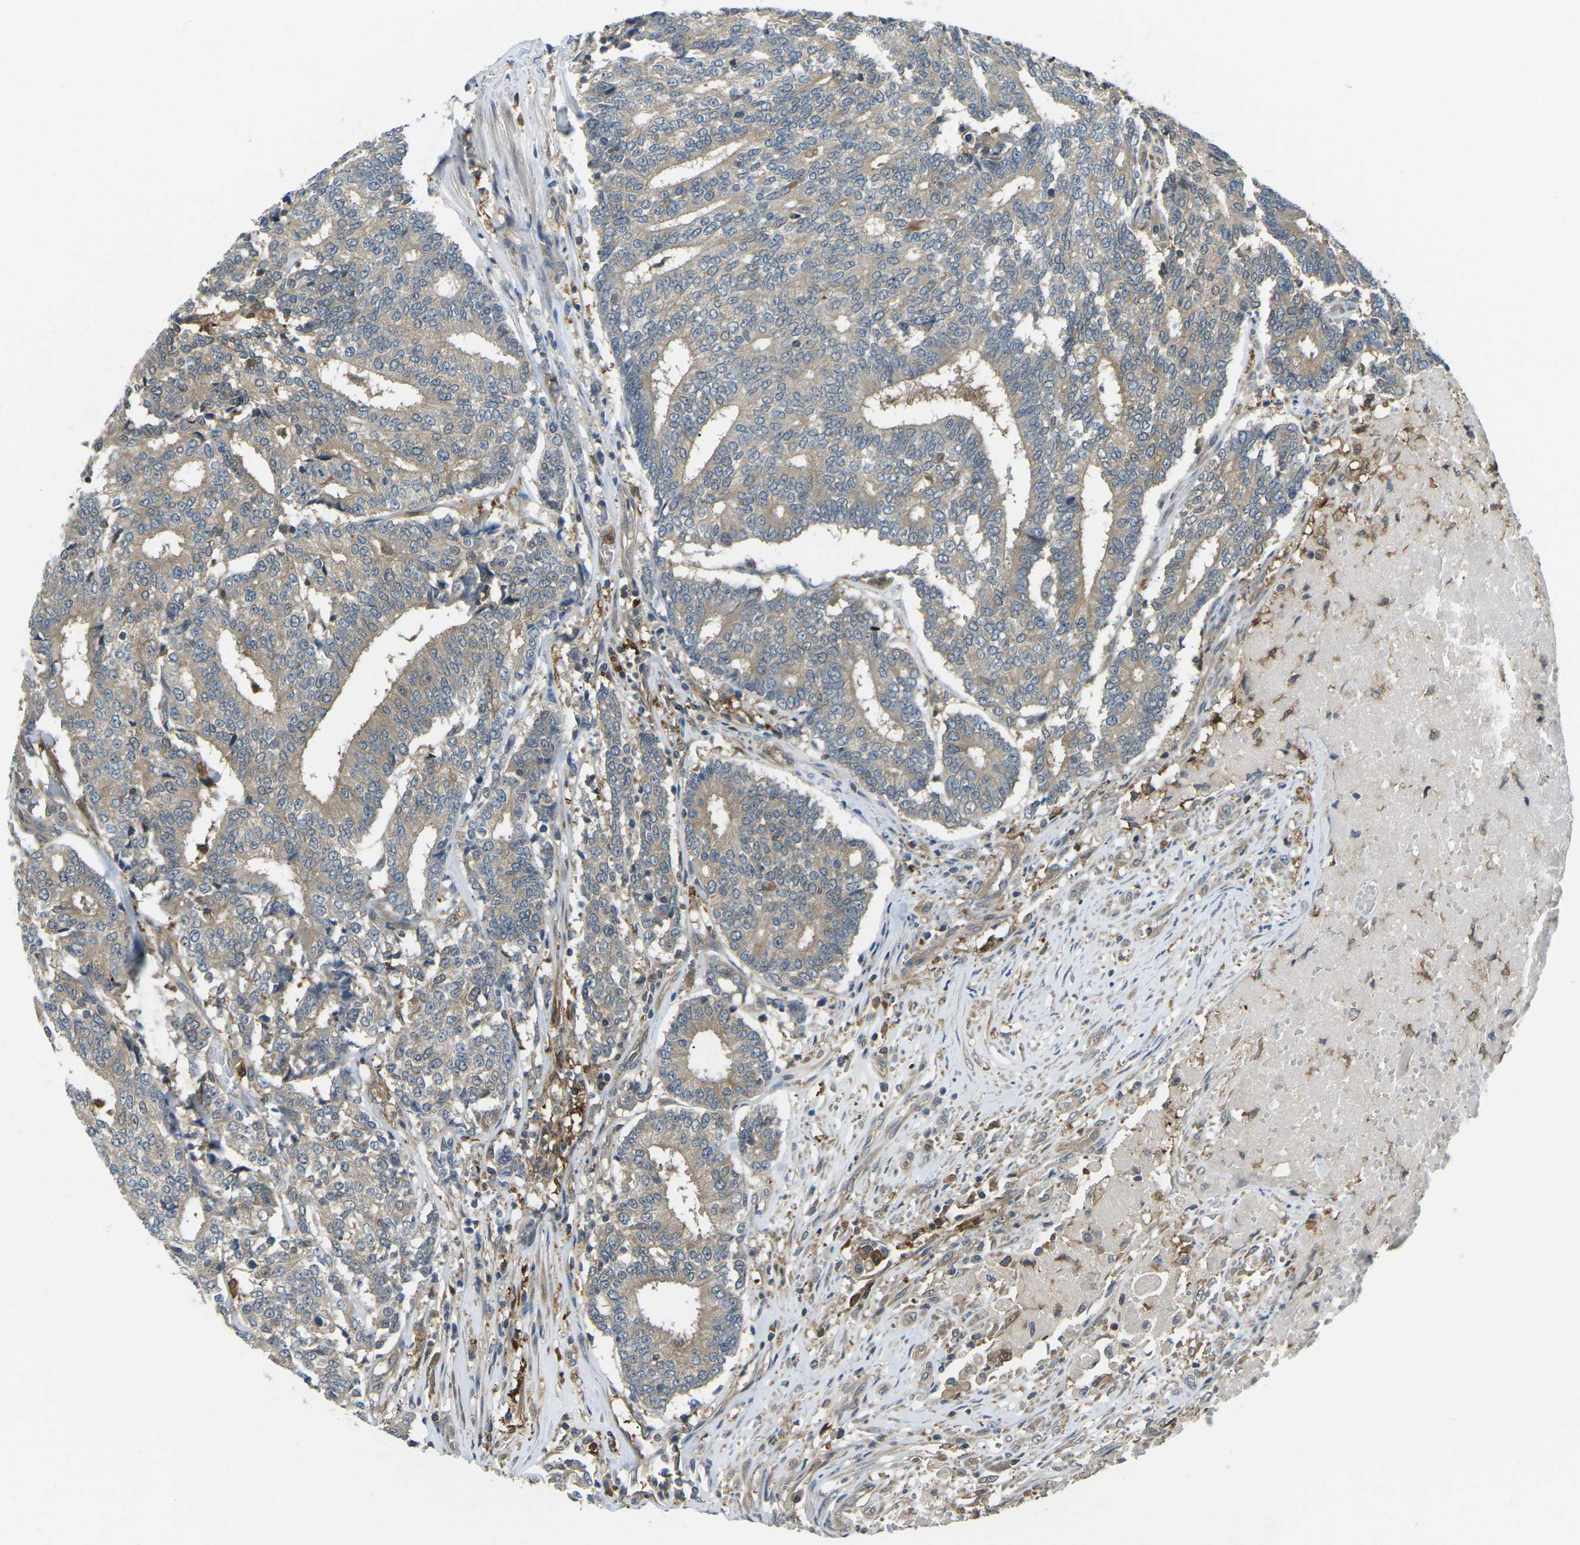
{"staining": {"intensity": "weak", "quantity": ">75%", "location": "cytoplasmic/membranous"}, "tissue": "prostate cancer", "cell_type": "Tumor cells", "image_type": "cancer", "snomed": [{"axis": "morphology", "description": "Normal tissue, NOS"}, {"axis": "morphology", "description": "Adenocarcinoma, High grade"}, {"axis": "topography", "description": "Prostate"}, {"axis": "topography", "description": "Seminal veicle"}], "caption": "Weak cytoplasmic/membranous staining is present in approximately >75% of tumor cells in prostate cancer (adenocarcinoma (high-grade)).", "gene": "PIEZO2", "patient": {"sex": "male", "age": 55}}